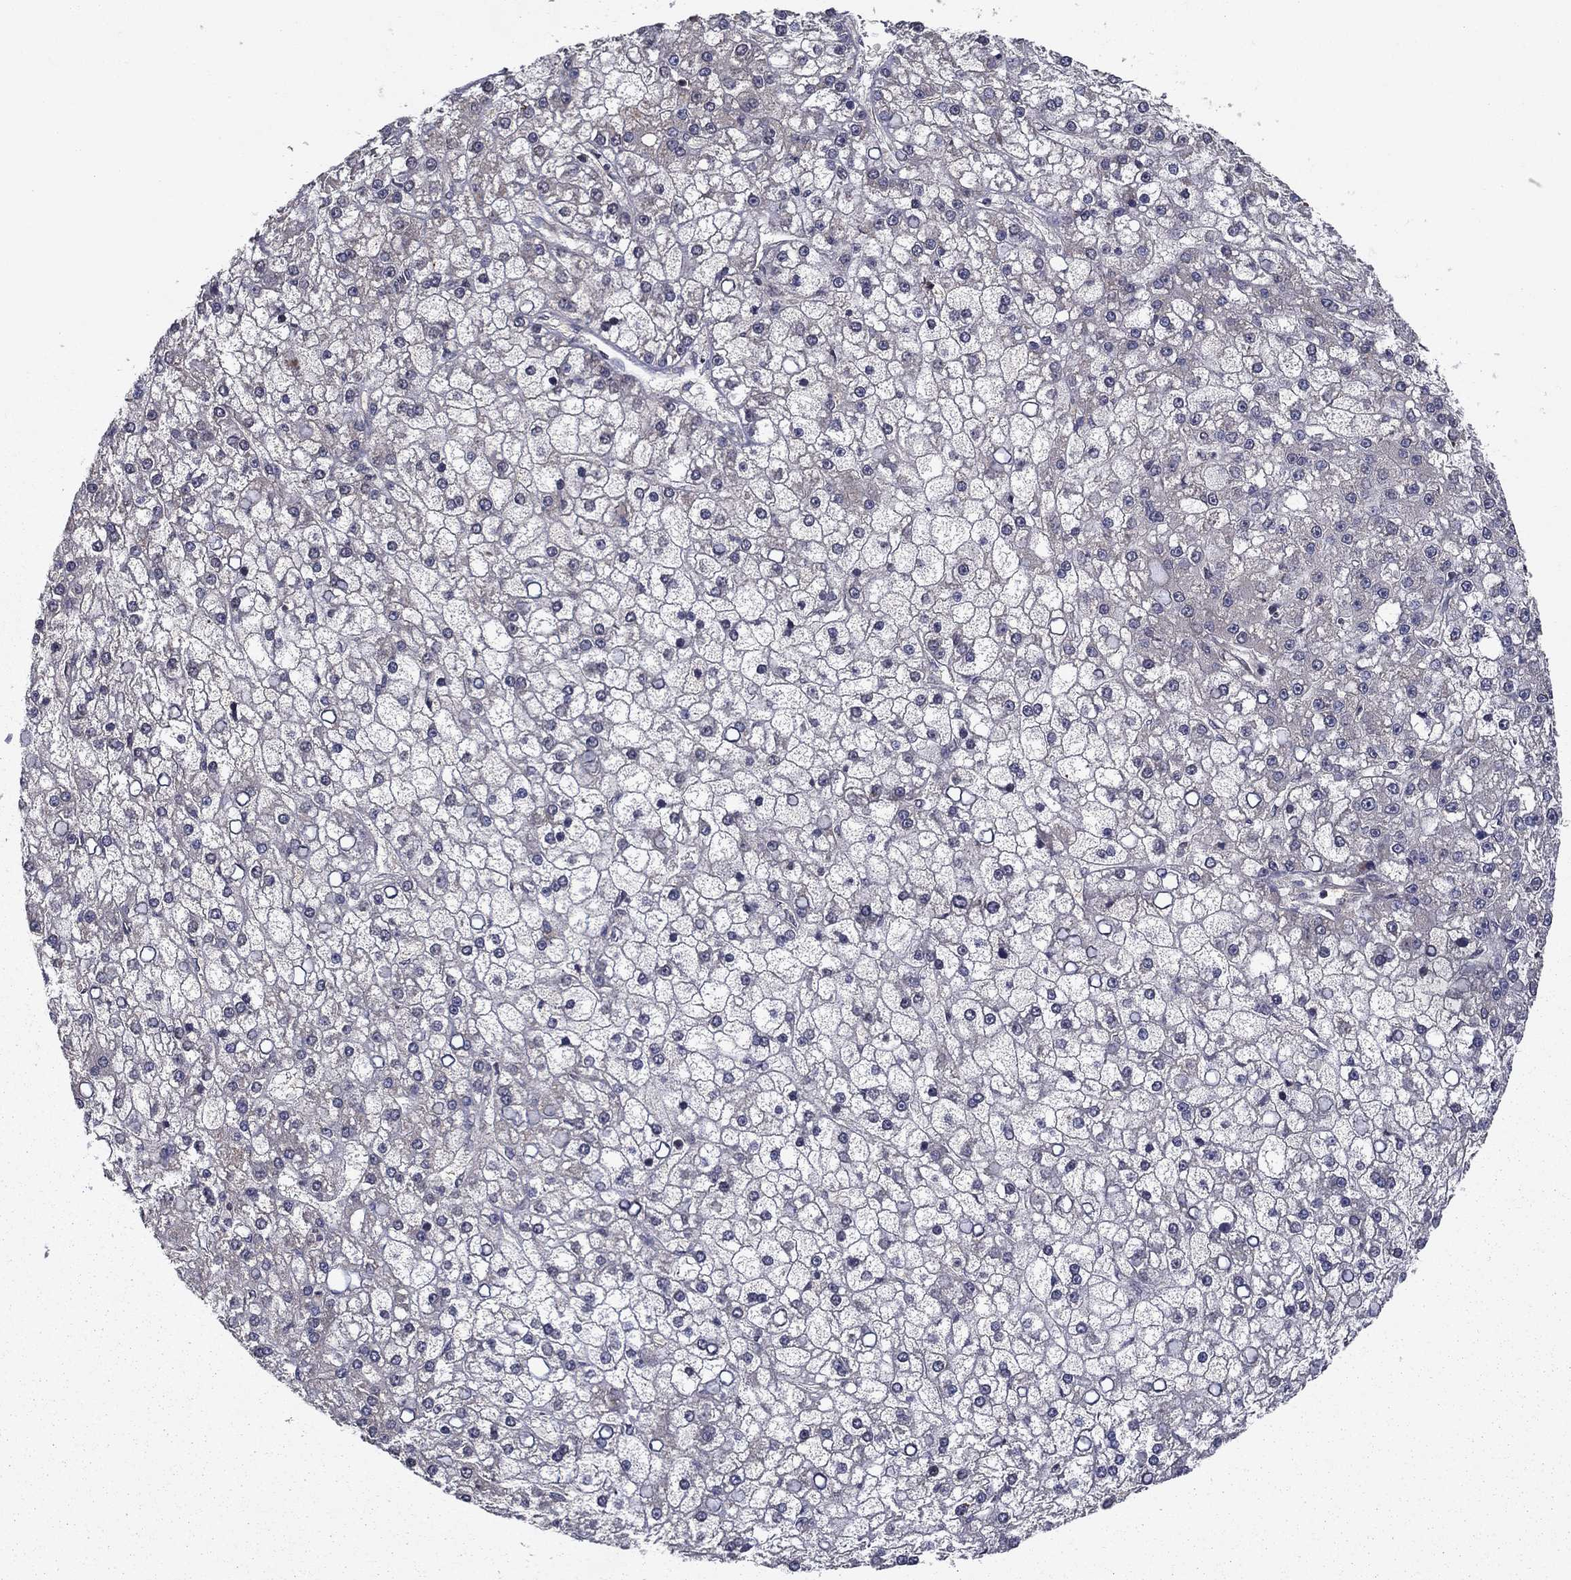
{"staining": {"intensity": "negative", "quantity": "none", "location": "none"}, "tissue": "liver cancer", "cell_type": "Tumor cells", "image_type": "cancer", "snomed": [{"axis": "morphology", "description": "Carcinoma, Hepatocellular, NOS"}, {"axis": "topography", "description": "Liver"}], "caption": "This histopathology image is of liver hepatocellular carcinoma stained with immunohistochemistry (IHC) to label a protein in brown with the nuclei are counter-stained blue. There is no expression in tumor cells. (DAB (3,3'-diaminobenzidine) immunohistochemistry with hematoxylin counter stain).", "gene": "SLC2A13", "patient": {"sex": "male", "age": 67}}